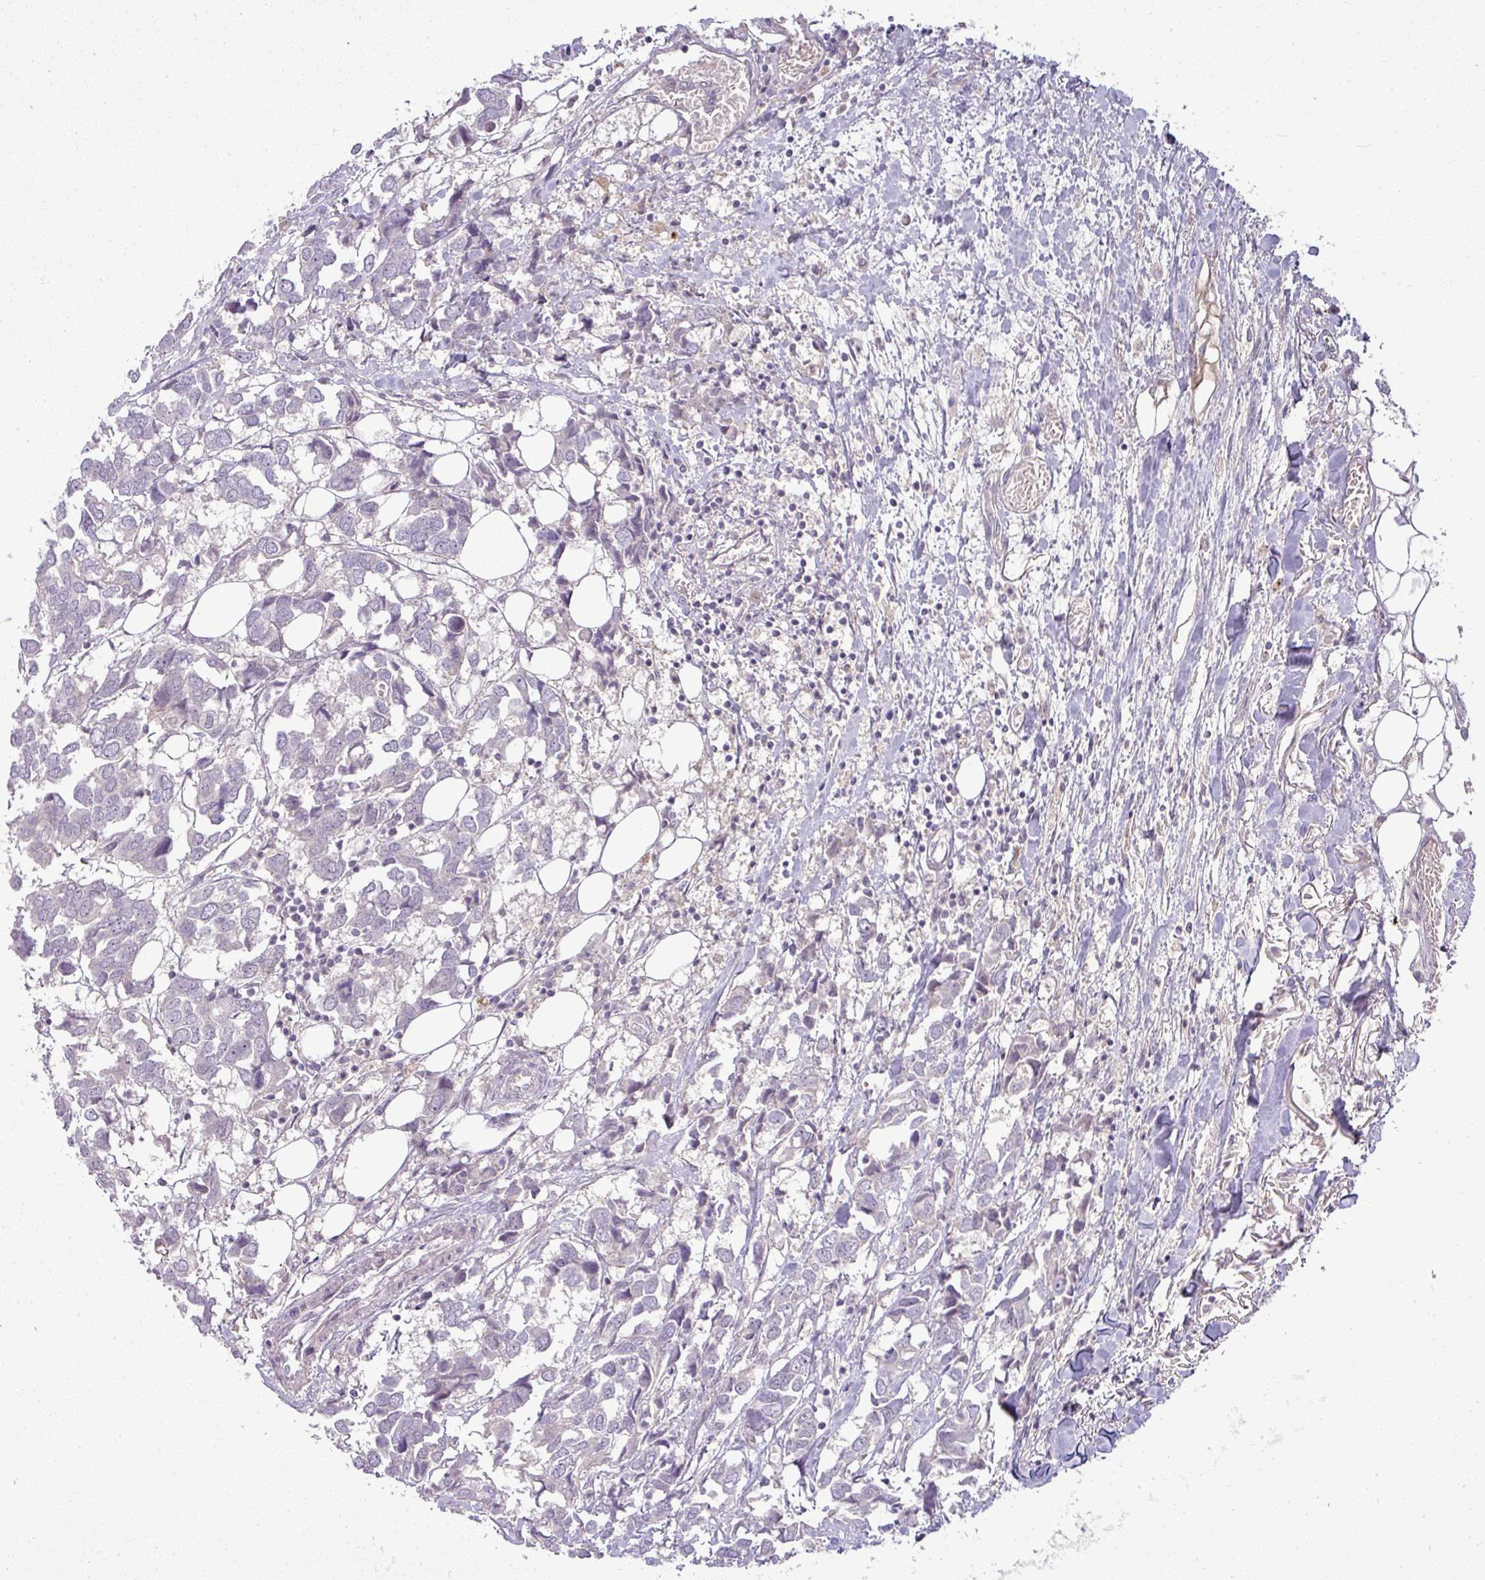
{"staining": {"intensity": "negative", "quantity": "none", "location": "none"}, "tissue": "breast cancer", "cell_type": "Tumor cells", "image_type": "cancer", "snomed": [{"axis": "morphology", "description": "Duct carcinoma"}, {"axis": "topography", "description": "Breast"}], "caption": "This is an IHC micrograph of breast cancer. There is no positivity in tumor cells.", "gene": "APOM", "patient": {"sex": "female", "age": 83}}